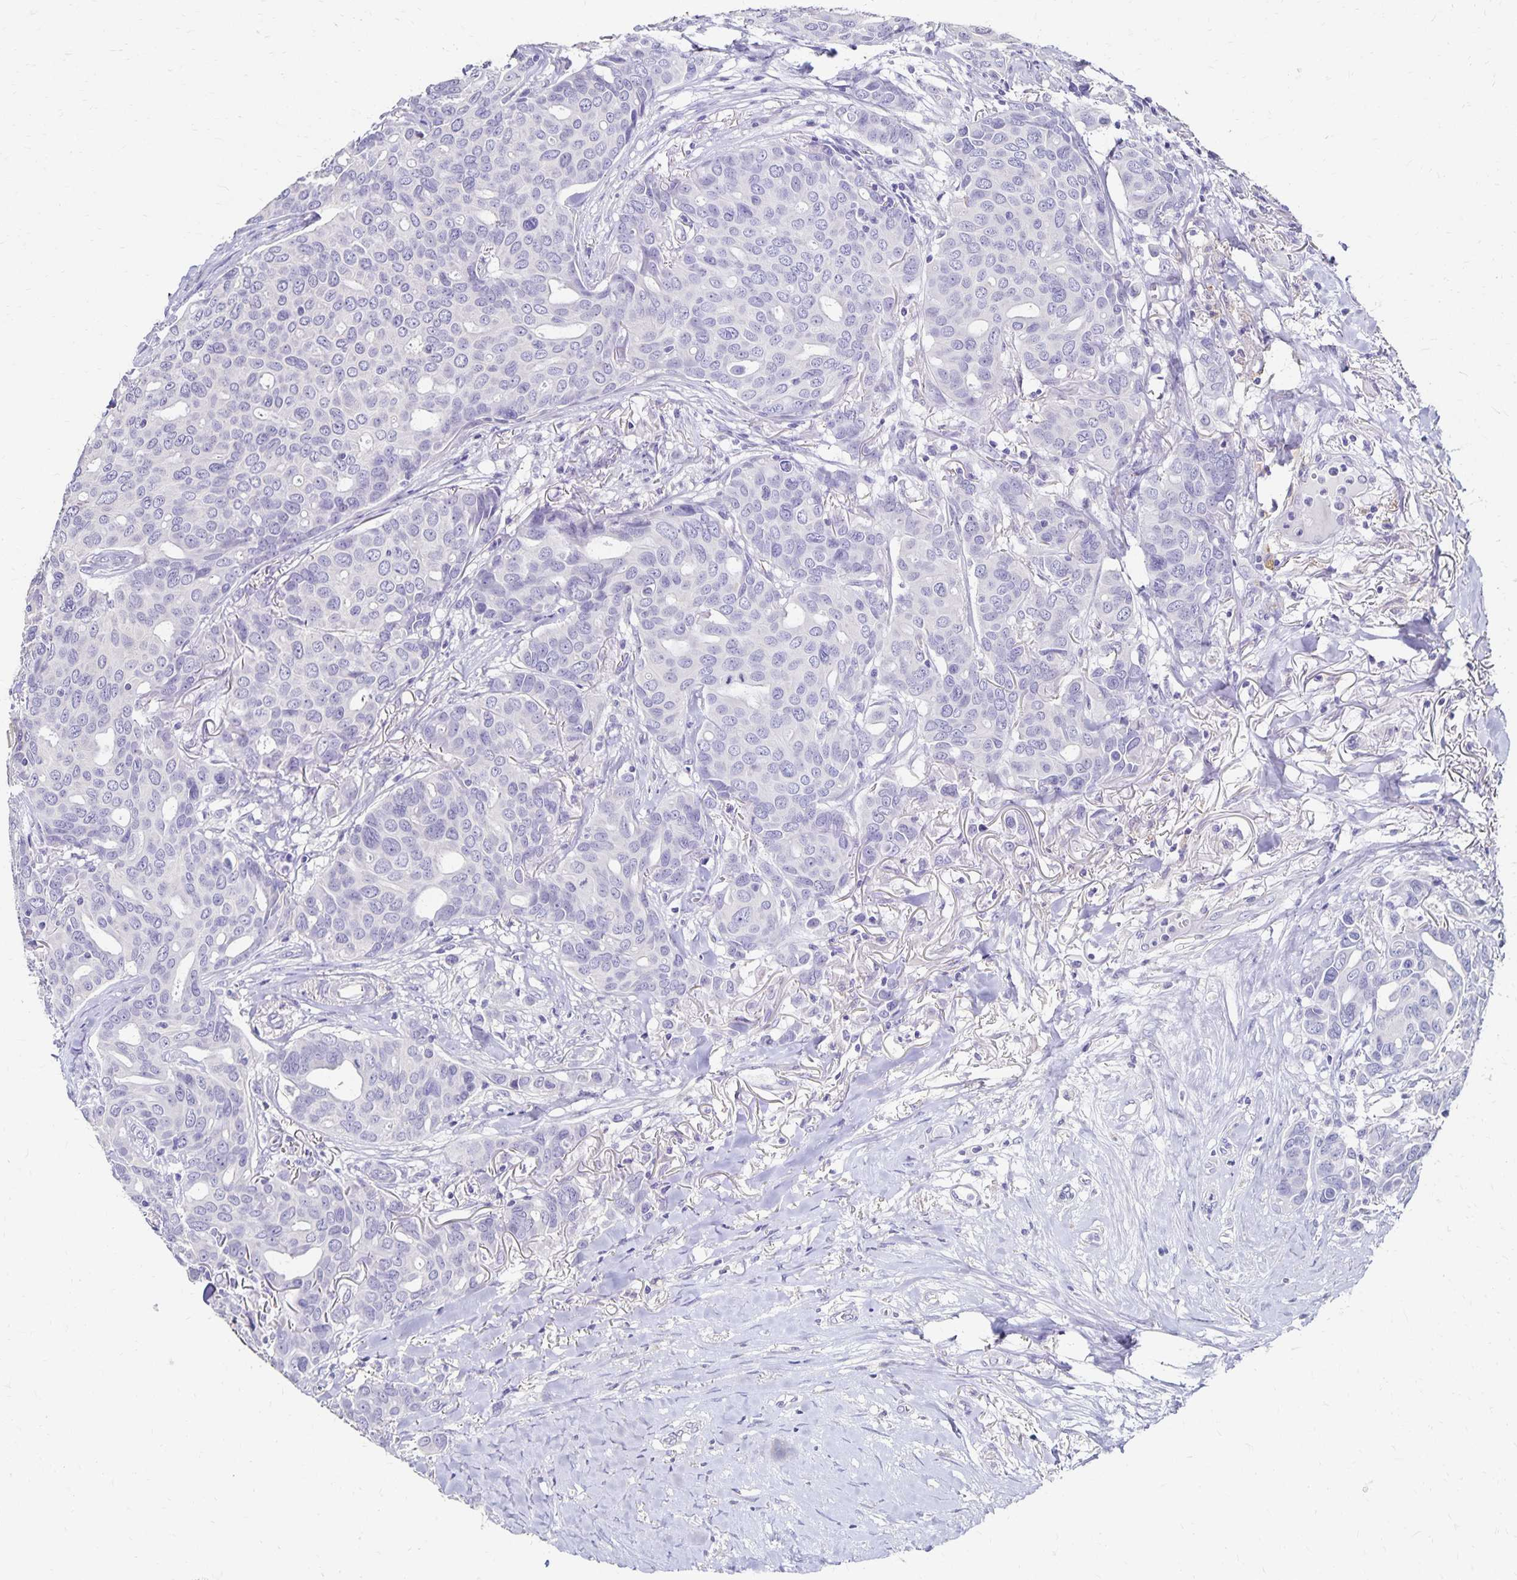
{"staining": {"intensity": "negative", "quantity": "none", "location": "none"}, "tissue": "breast cancer", "cell_type": "Tumor cells", "image_type": "cancer", "snomed": [{"axis": "morphology", "description": "Duct carcinoma"}, {"axis": "topography", "description": "Breast"}], "caption": "Tumor cells show no significant protein positivity in breast invasive ductal carcinoma.", "gene": "DYNLT4", "patient": {"sex": "female", "age": 54}}